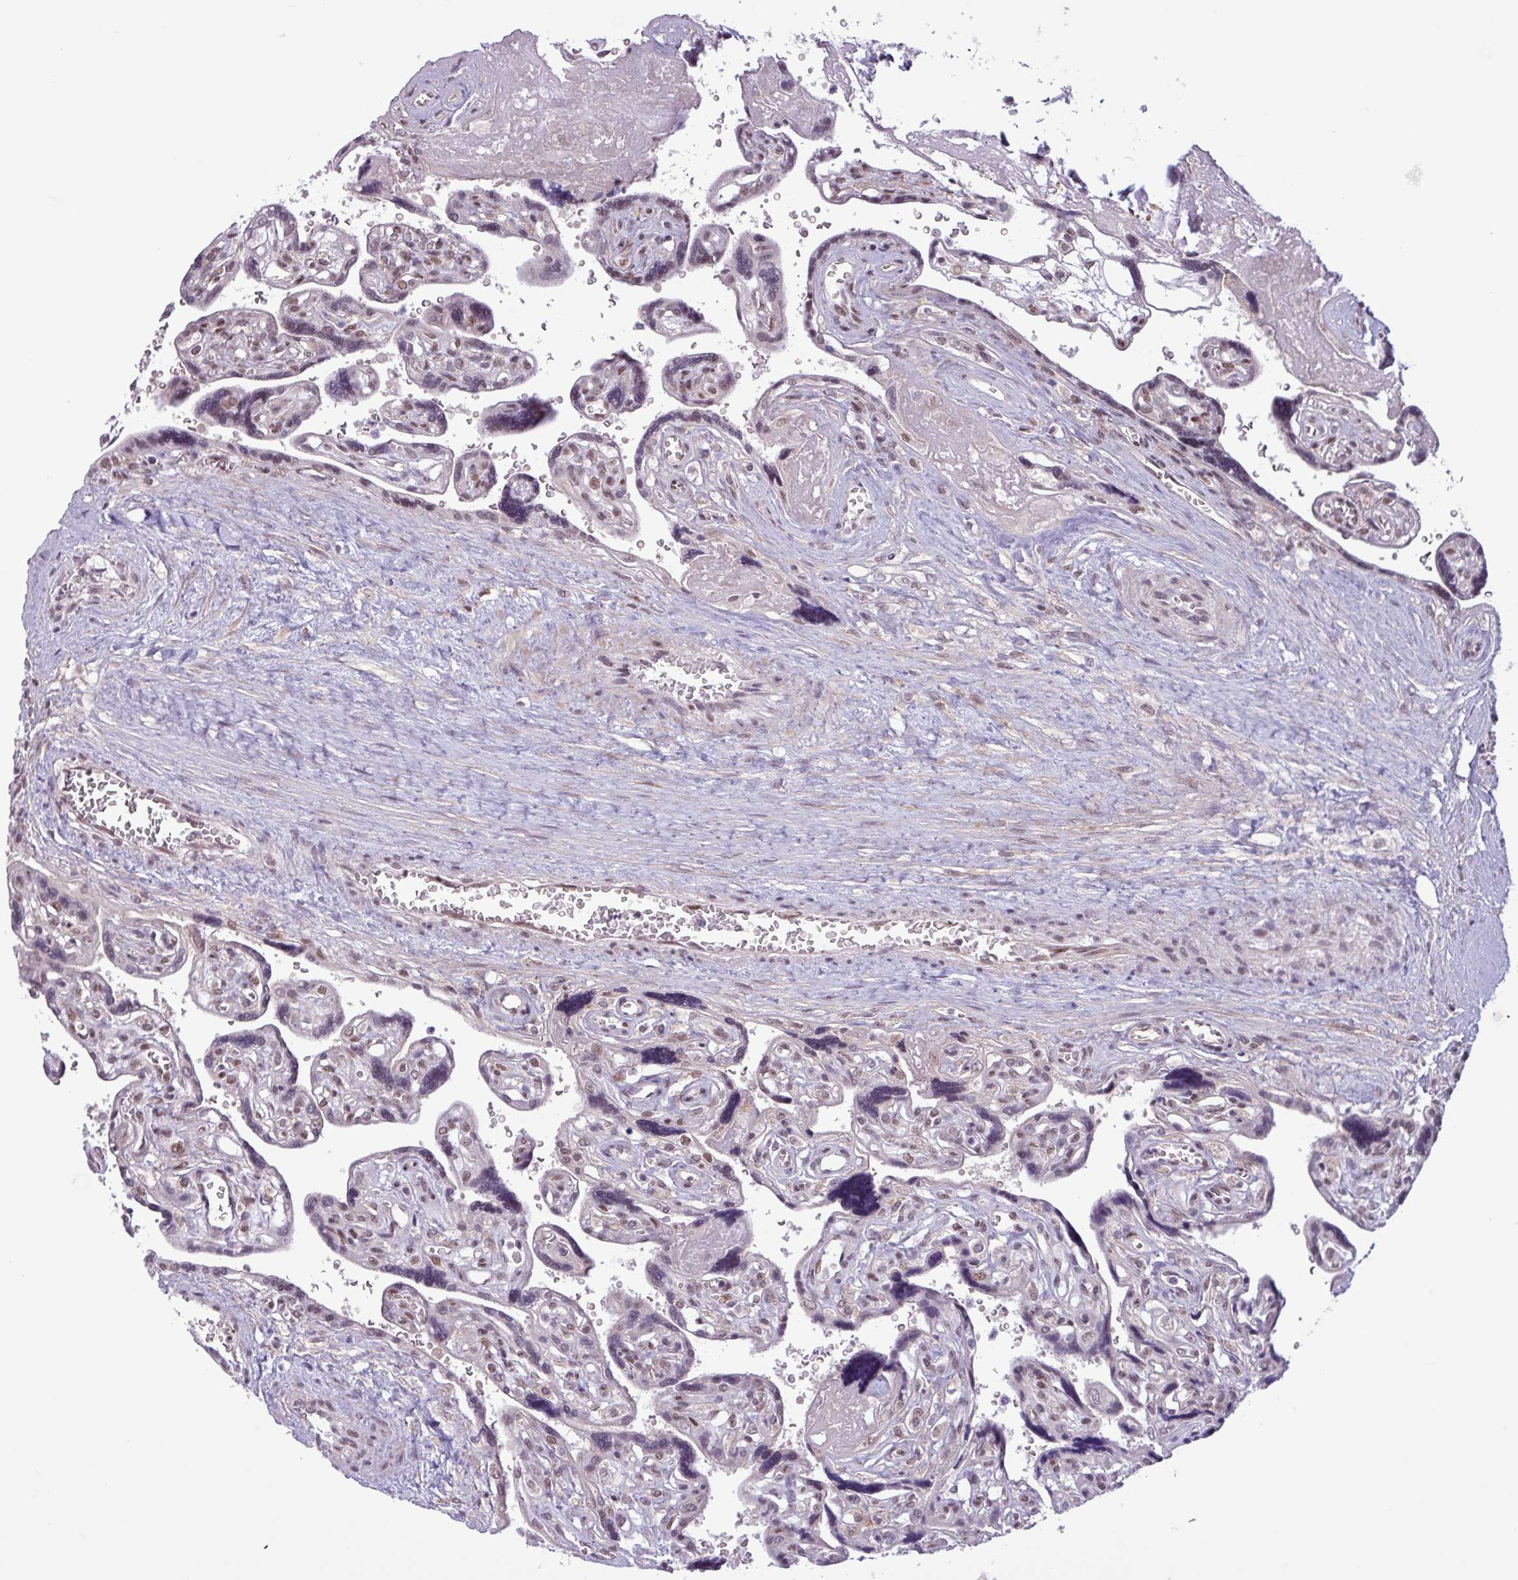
{"staining": {"intensity": "moderate", "quantity": ">75%", "location": "nuclear"}, "tissue": "placenta", "cell_type": "Decidual cells", "image_type": "normal", "snomed": [{"axis": "morphology", "description": "Normal tissue, NOS"}, {"axis": "topography", "description": "Placenta"}], "caption": "Approximately >75% of decidual cells in benign human placenta display moderate nuclear protein positivity as visualized by brown immunohistochemical staining.", "gene": "NOTCH2", "patient": {"sex": "female", "age": 39}}